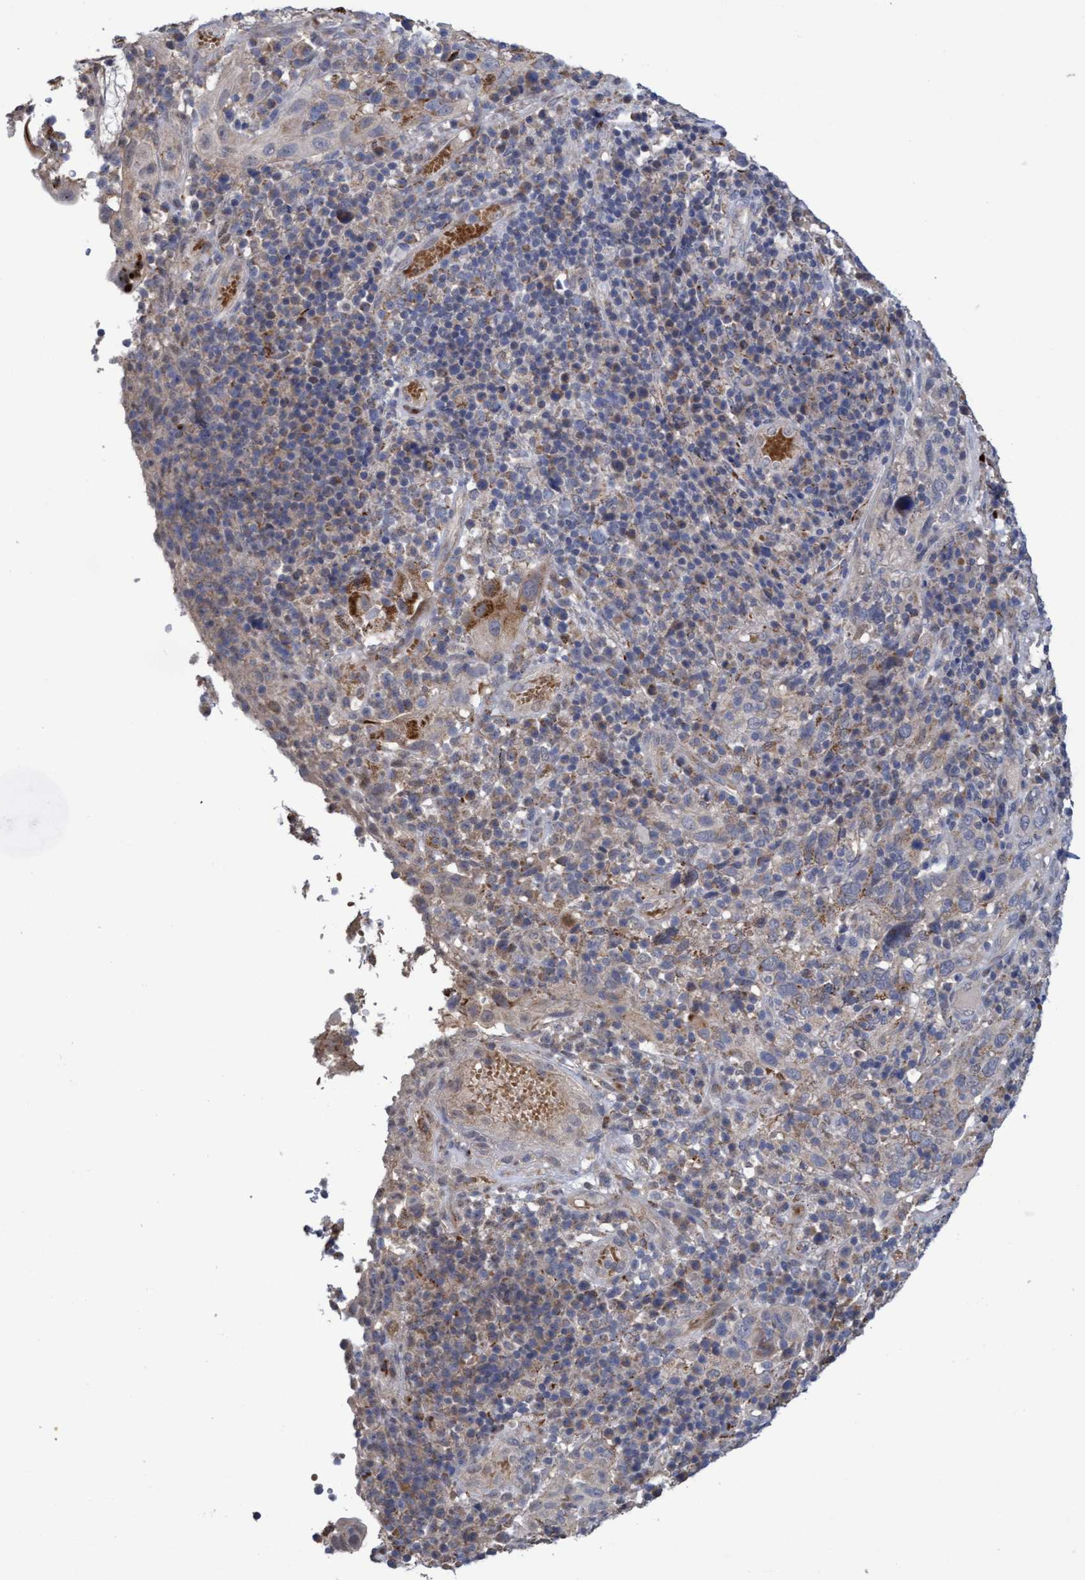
{"staining": {"intensity": "moderate", "quantity": "<25%", "location": "cytoplasmic/membranous"}, "tissue": "cervical cancer", "cell_type": "Tumor cells", "image_type": "cancer", "snomed": [{"axis": "morphology", "description": "Squamous cell carcinoma, NOS"}, {"axis": "topography", "description": "Cervix"}], "caption": "Squamous cell carcinoma (cervical) stained with a brown dye reveals moderate cytoplasmic/membranous positive expression in approximately <25% of tumor cells.", "gene": "SEMA4D", "patient": {"sex": "female", "age": 46}}